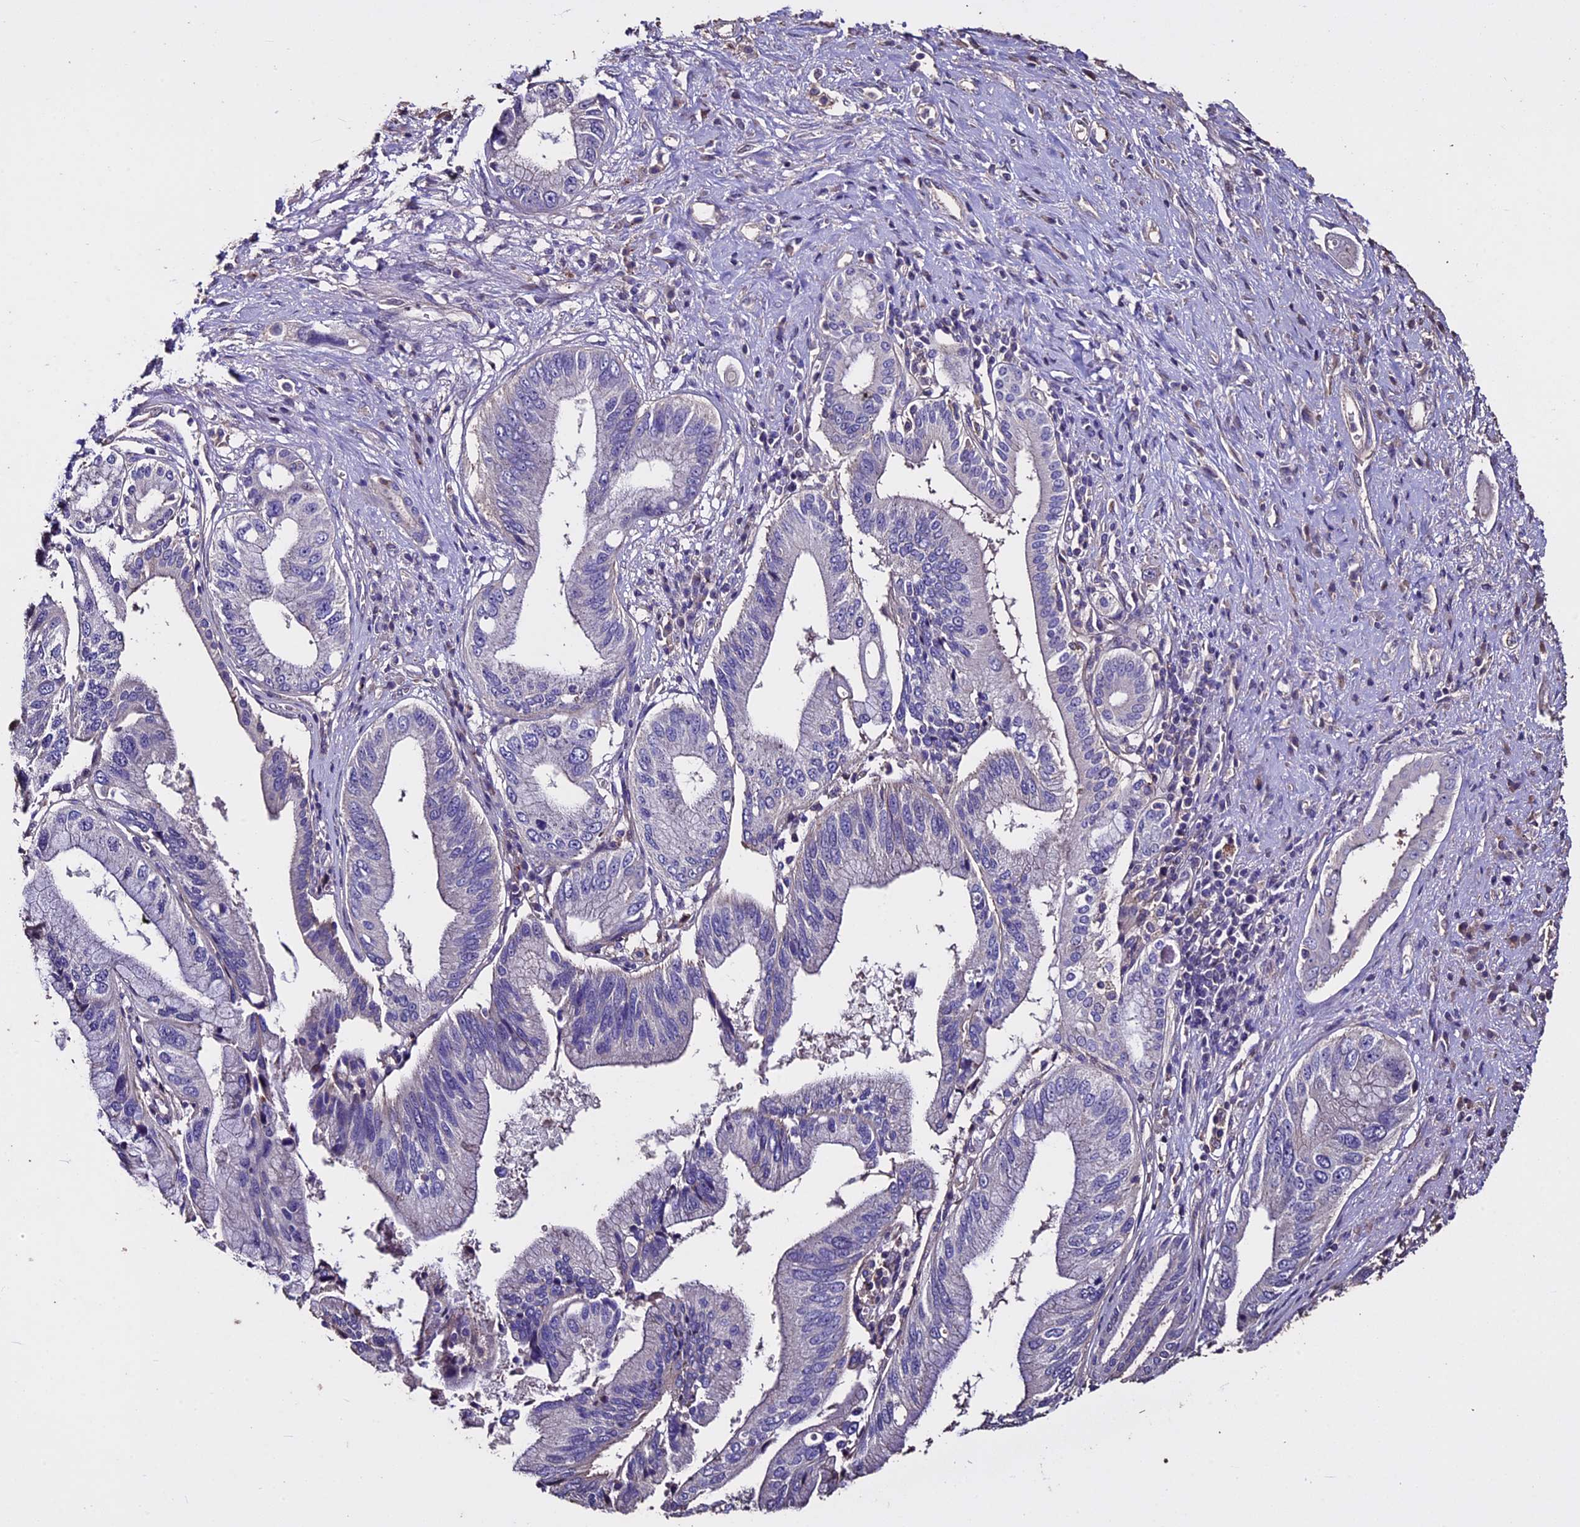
{"staining": {"intensity": "weak", "quantity": "<25%", "location": "cytoplasmic/membranous"}, "tissue": "pancreatic cancer", "cell_type": "Tumor cells", "image_type": "cancer", "snomed": [{"axis": "morphology", "description": "Inflammation, NOS"}, {"axis": "morphology", "description": "Adenocarcinoma, NOS"}, {"axis": "topography", "description": "Pancreas"}], "caption": "Adenocarcinoma (pancreatic) was stained to show a protein in brown. There is no significant expression in tumor cells. (Stains: DAB (3,3'-diaminobenzidine) immunohistochemistry with hematoxylin counter stain, Microscopy: brightfield microscopy at high magnification).", "gene": "USB1", "patient": {"sex": "female", "age": 56}}